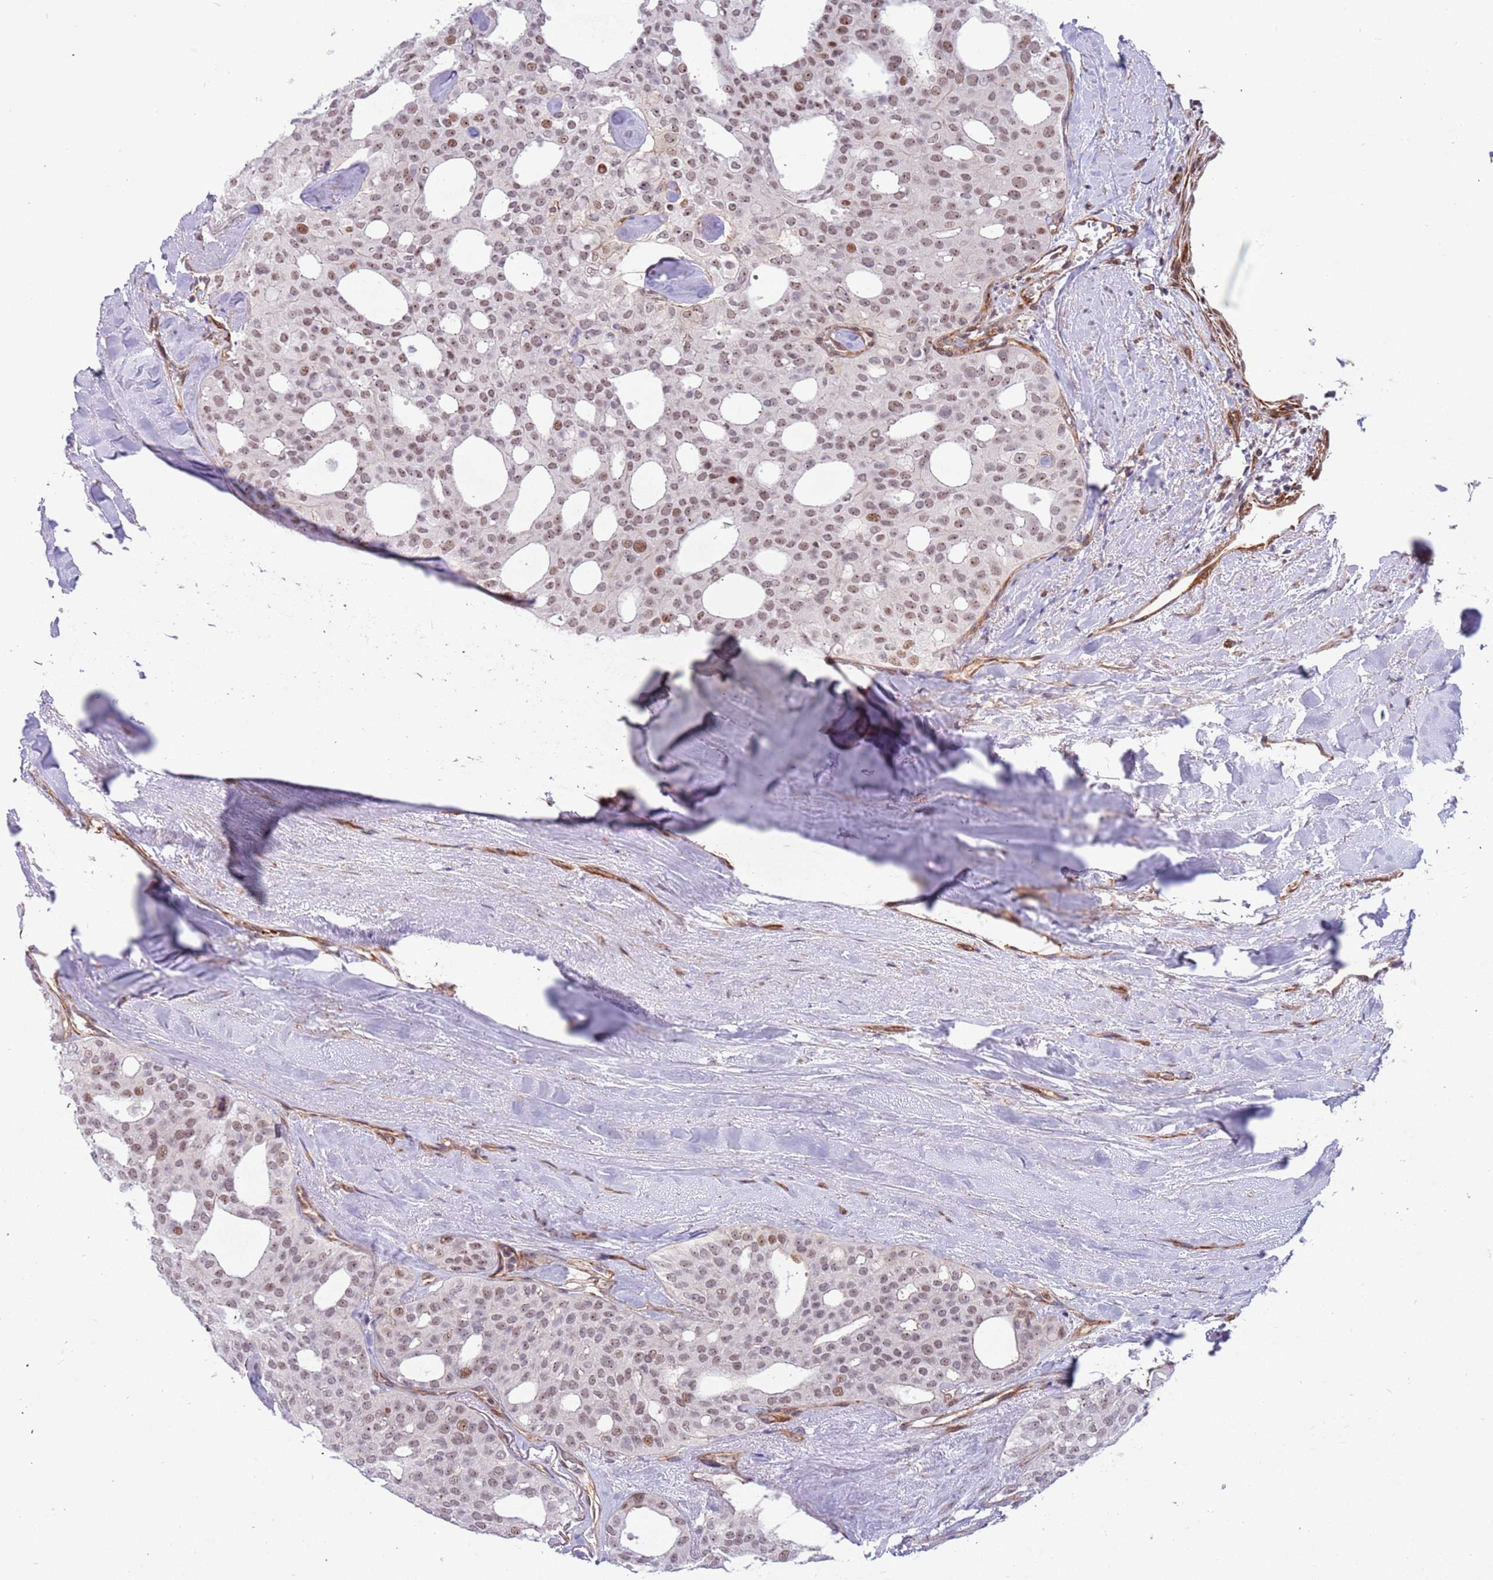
{"staining": {"intensity": "moderate", "quantity": "25%-75%", "location": "nuclear"}, "tissue": "thyroid cancer", "cell_type": "Tumor cells", "image_type": "cancer", "snomed": [{"axis": "morphology", "description": "Follicular adenoma carcinoma, NOS"}, {"axis": "topography", "description": "Thyroid gland"}], "caption": "Thyroid cancer stained for a protein displays moderate nuclear positivity in tumor cells.", "gene": "LRMDA", "patient": {"sex": "male", "age": 75}}